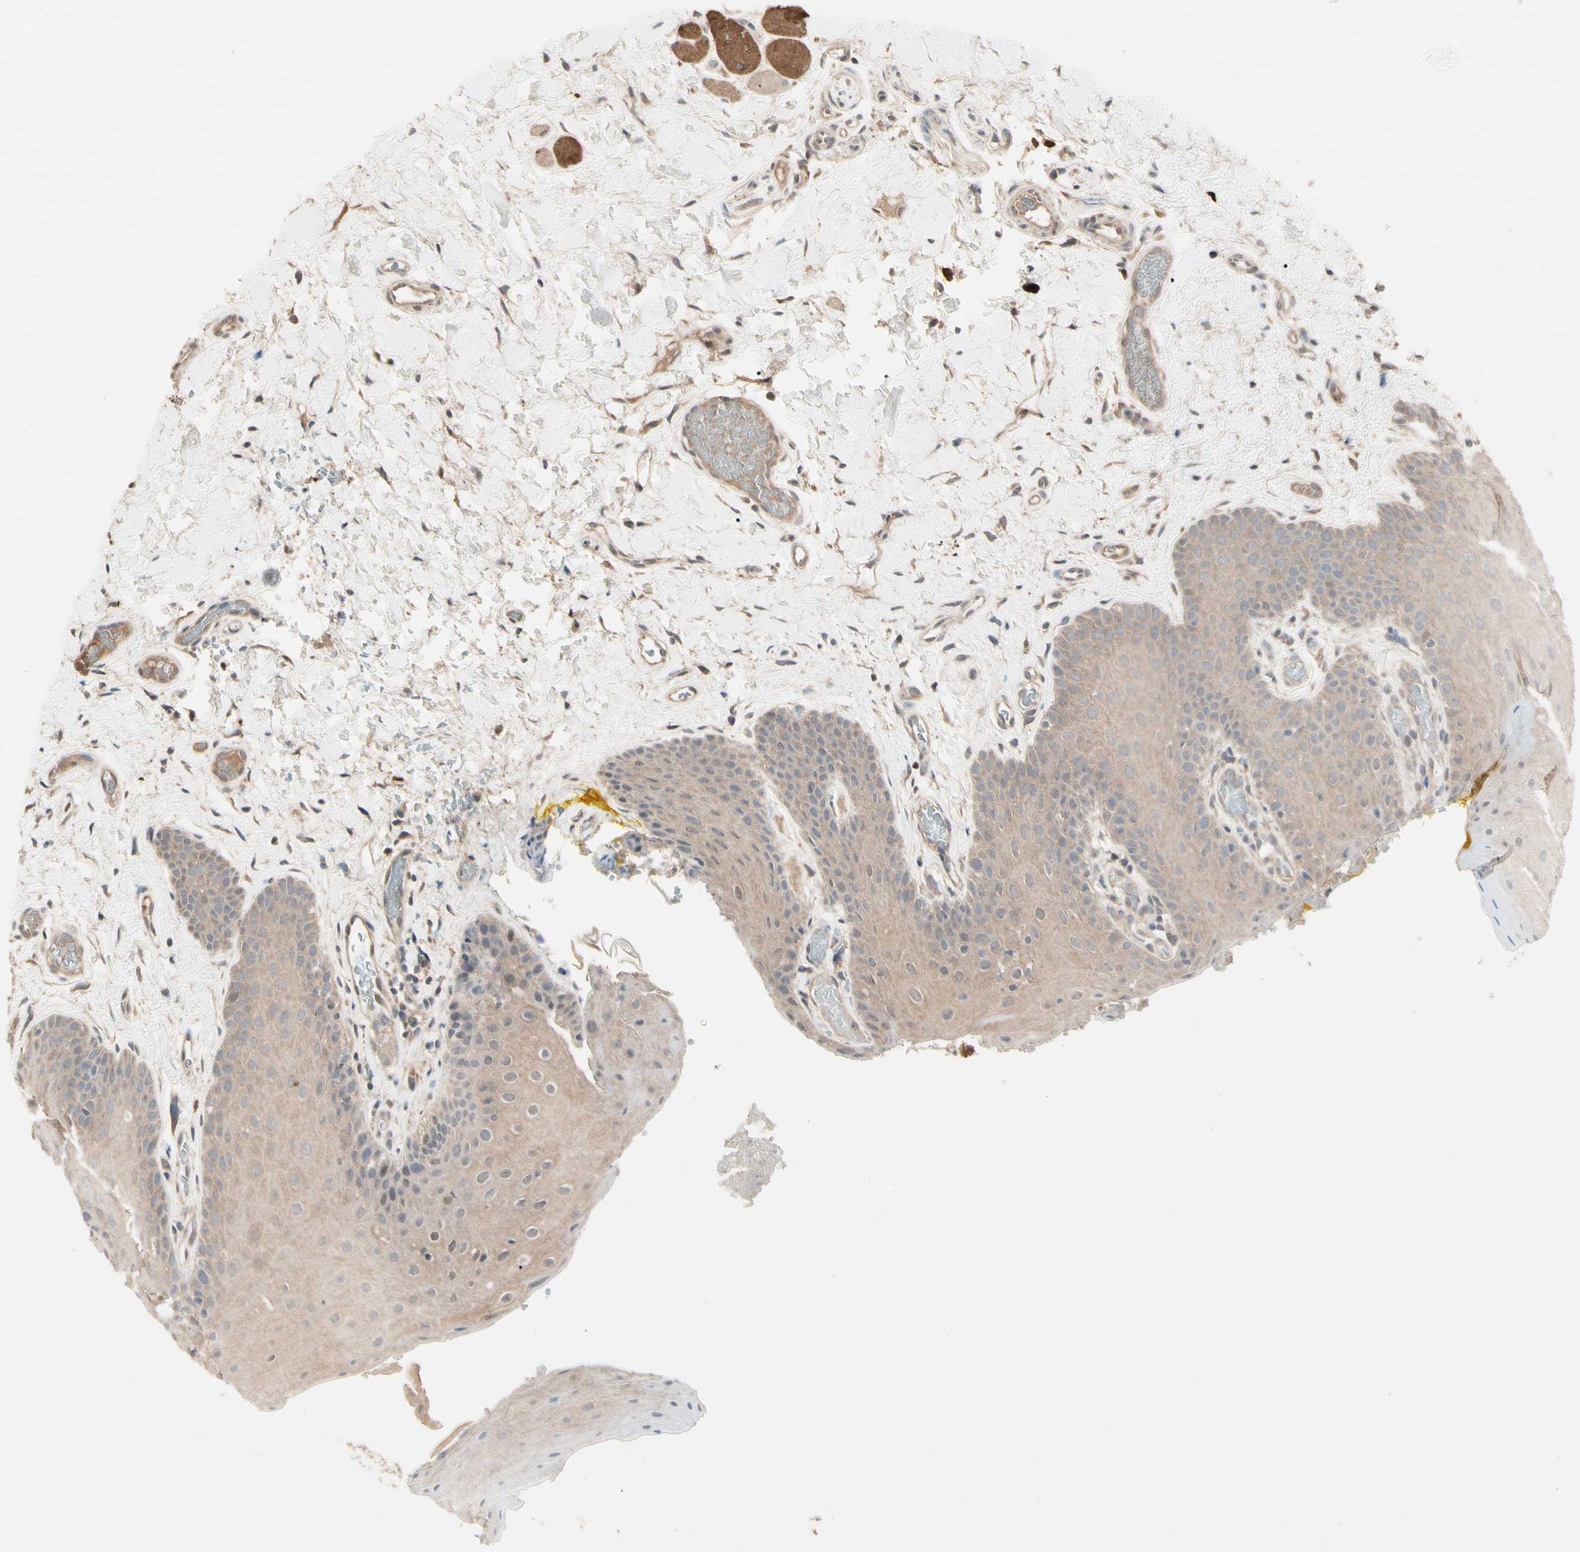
{"staining": {"intensity": "weak", "quantity": ">75%", "location": "cytoplasmic/membranous"}, "tissue": "oral mucosa", "cell_type": "Squamous epithelial cells", "image_type": "normal", "snomed": [{"axis": "morphology", "description": "Normal tissue, NOS"}, {"axis": "topography", "description": "Oral tissue"}], "caption": "A photomicrograph showing weak cytoplasmic/membranous positivity in about >75% of squamous epithelial cells in normal oral mucosa, as visualized by brown immunohistochemical staining.", "gene": "ATG4C", "patient": {"sex": "male", "age": 54}}